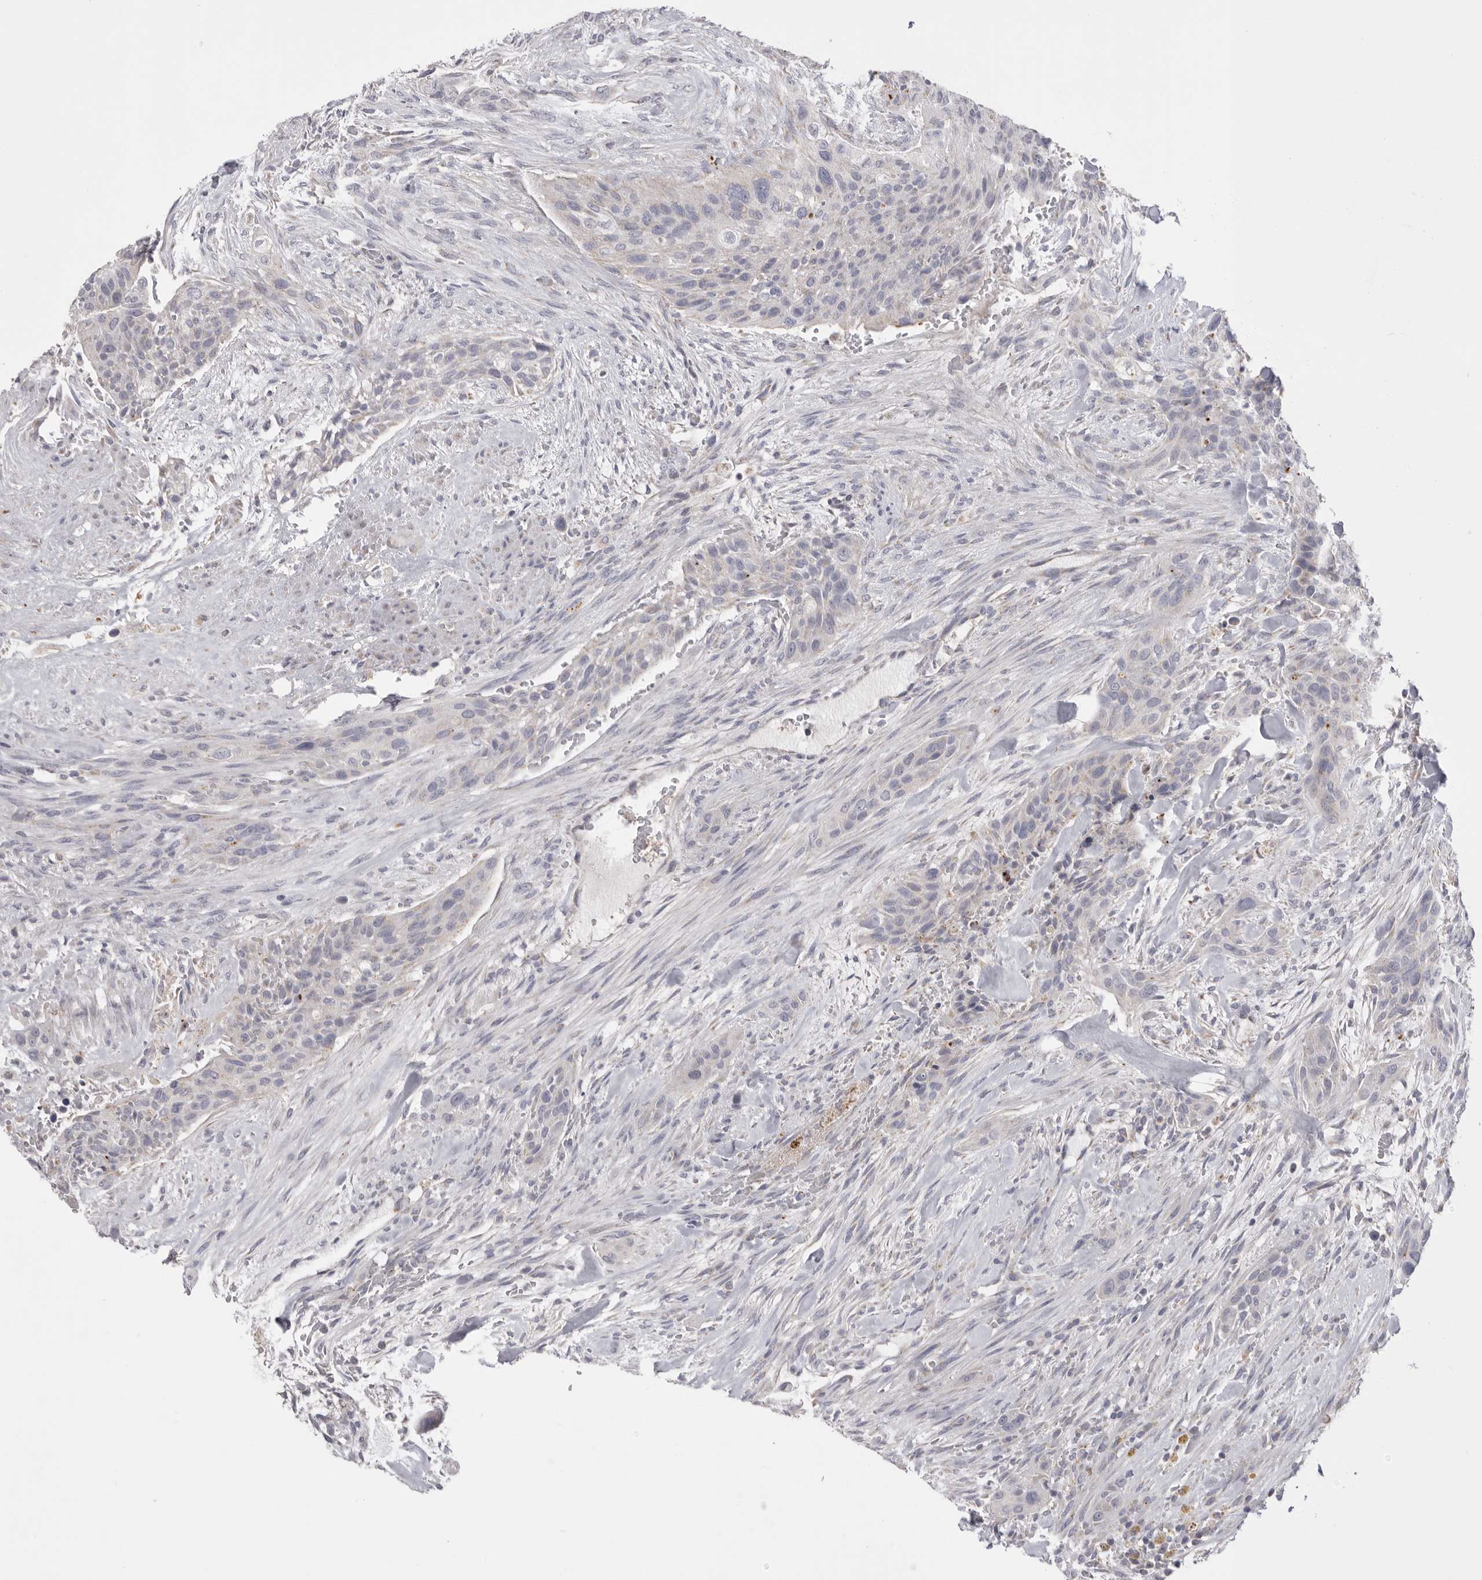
{"staining": {"intensity": "negative", "quantity": "none", "location": "none"}, "tissue": "urothelial cancer", "cell_type": "Tumor cells", "image_type": "cancer", "snomed": [{"axis": "morphology", "description": "Urothelial carcinoma, High grade"}, {"axis": "topography", "description": "Urinary bladder"}], "caption": "Immunohistochemical staining of urothelial cancer displays no significant staining in tumor cells.", "gene": "VDAC3", "patient": {"sex": "male", "age": 35}}